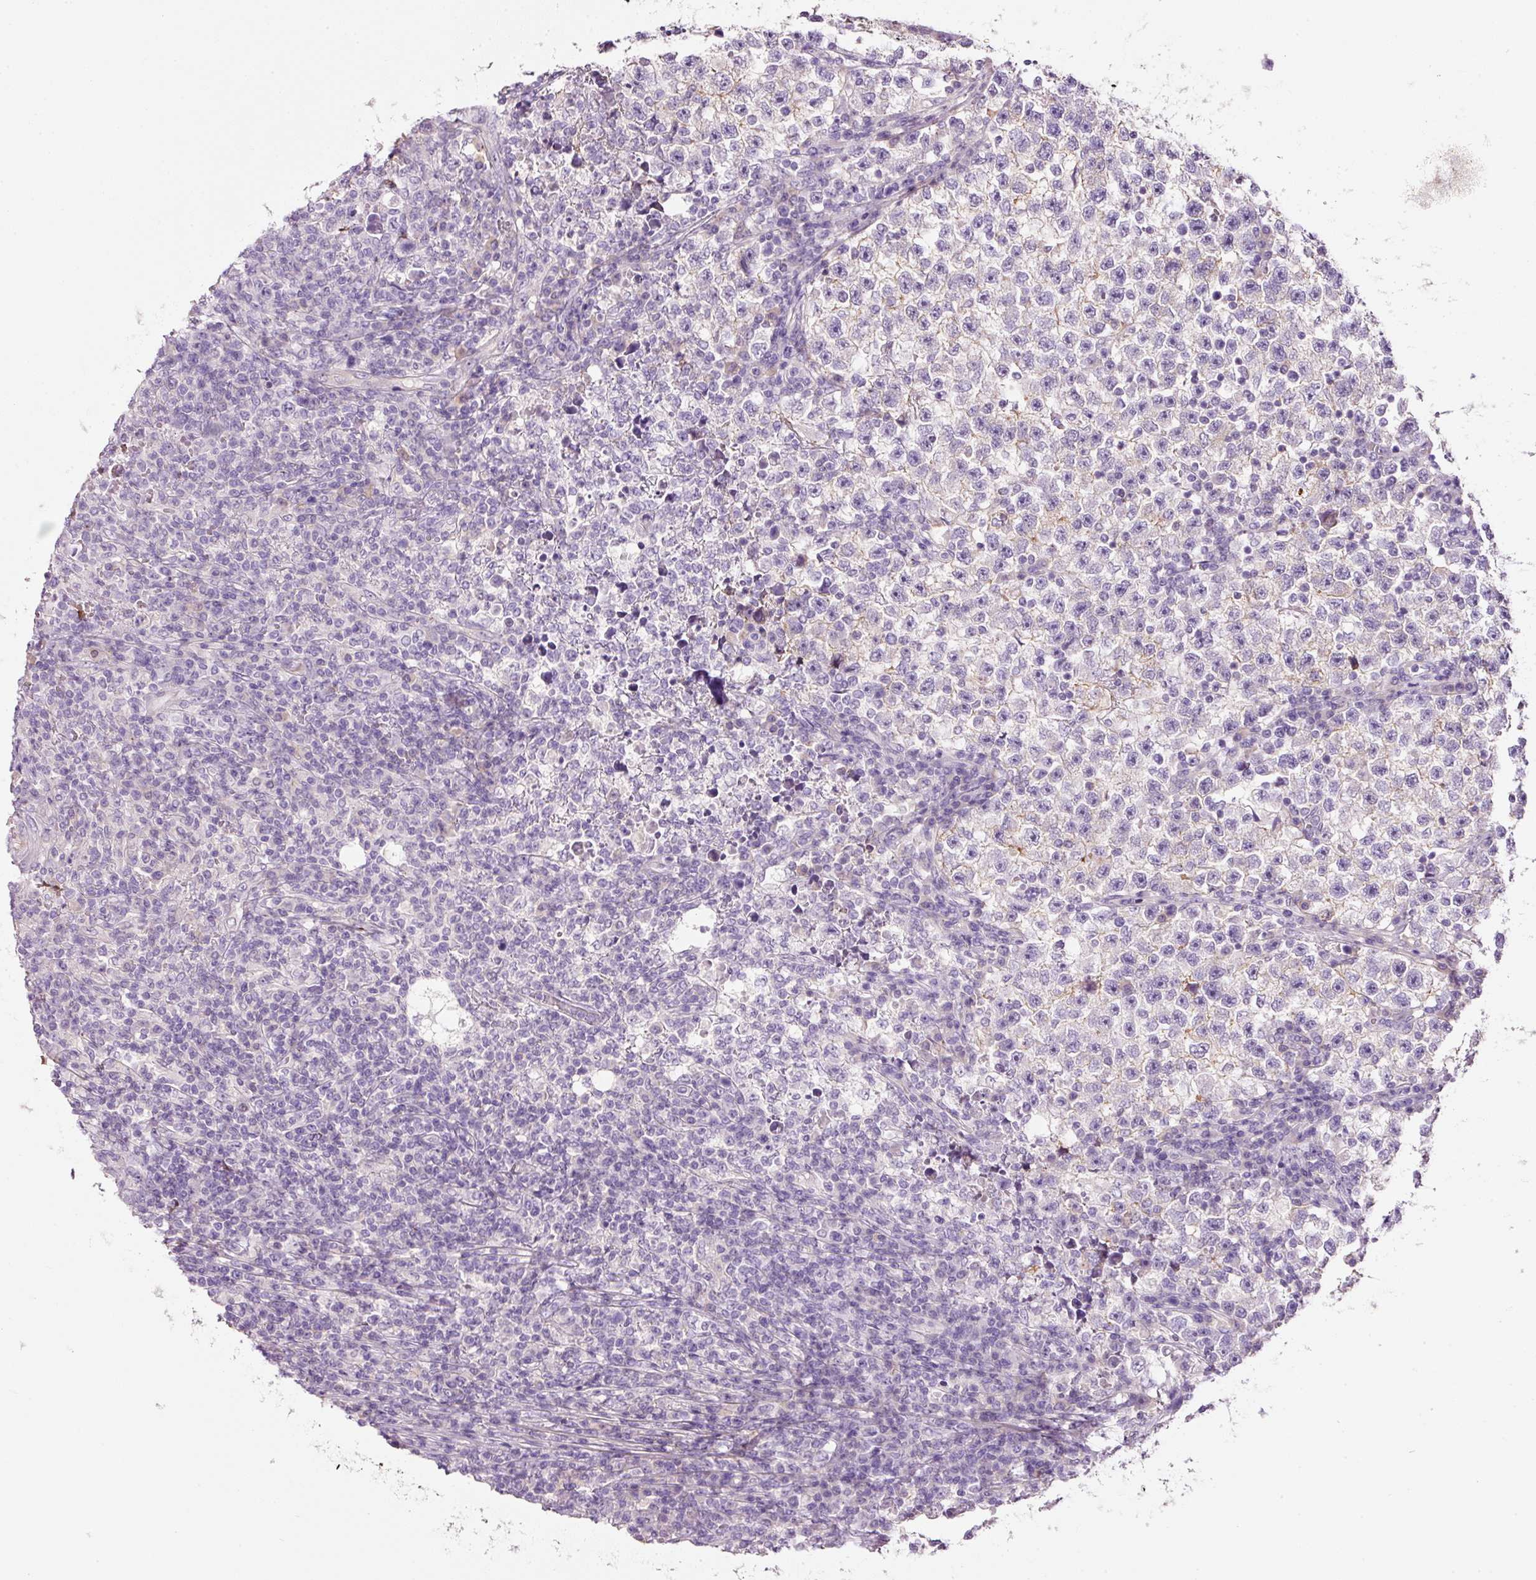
{"staining": {"intensity": "negative", "quantity": "none", "location": "none"}, "tissue": "testis cancer", "cell_type": "Tumor cells", "image_type": "cancer", "snomed": [{"axis": "morphology", "description": "Seminoma, NOS"}, {"axis": "topography", "description": "Testis"}], "caption": "The micrograph exhibits no staining of tumor cells in seminoma (testis). (Immunohistochemistry (ihc), brightfield microscopy, high magnification).", "gene": "SOS2", "patient": {"sex": "male", "age": 22}}